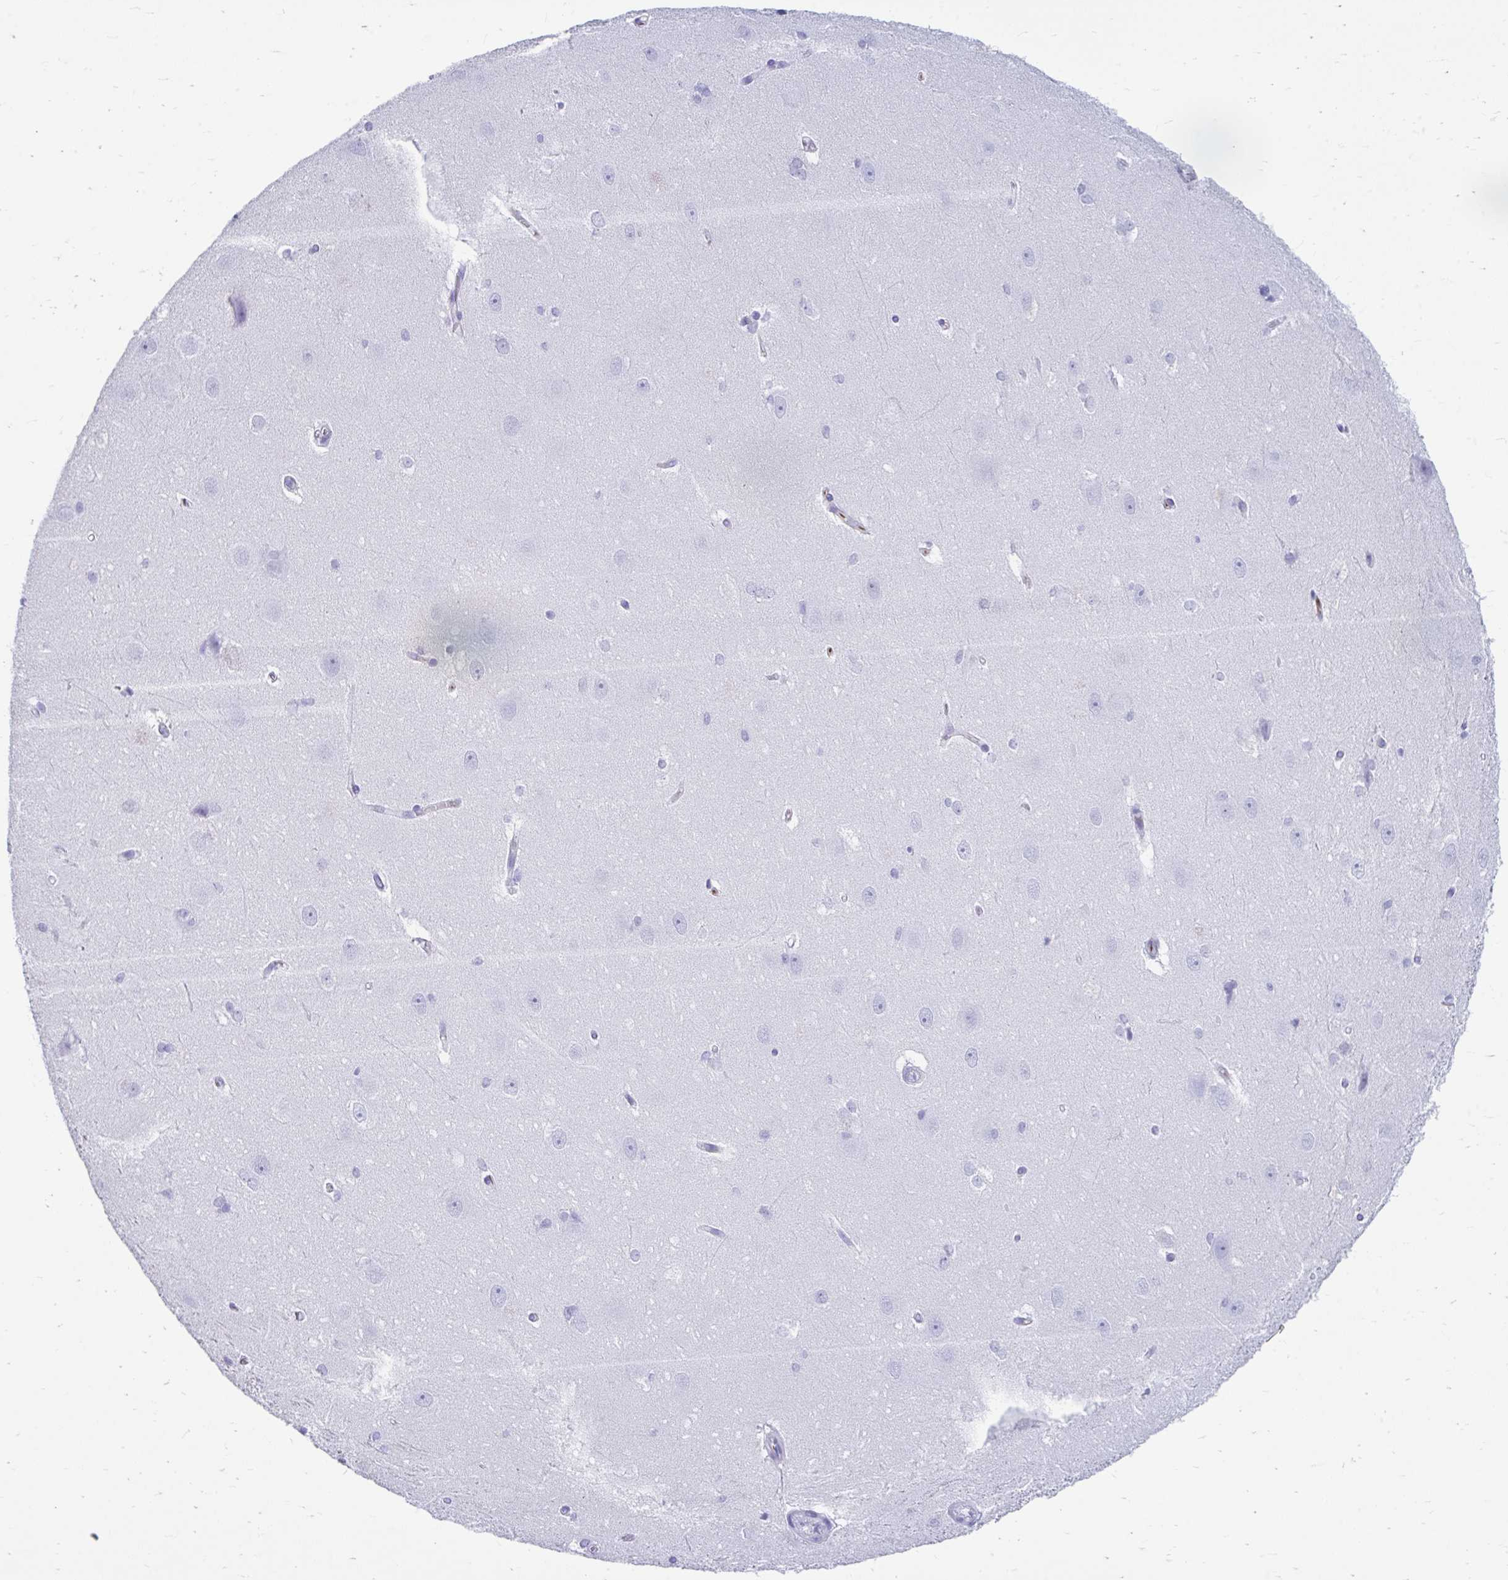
{"staining": {"intensity": "negative", "quantity": "none", "location": "none"}, "tissue": "hippocampus", "cell_type": "Glial cells", "image_type": "normal", "snomed": [{"axis": "morphology", "description": "Normal tissue, NOS"}, {"axis": "topography", "description": "Cerebral cortex"}, {"axis": "topography", "description": "Hippocampus"}], "caption": "This is an immunohistochemistry (IHC) image of unremarkable hippocampus. There is no staining in glial cells.", "gene": "SMIM9", "patient": {"sex": "female", "age": 19}}